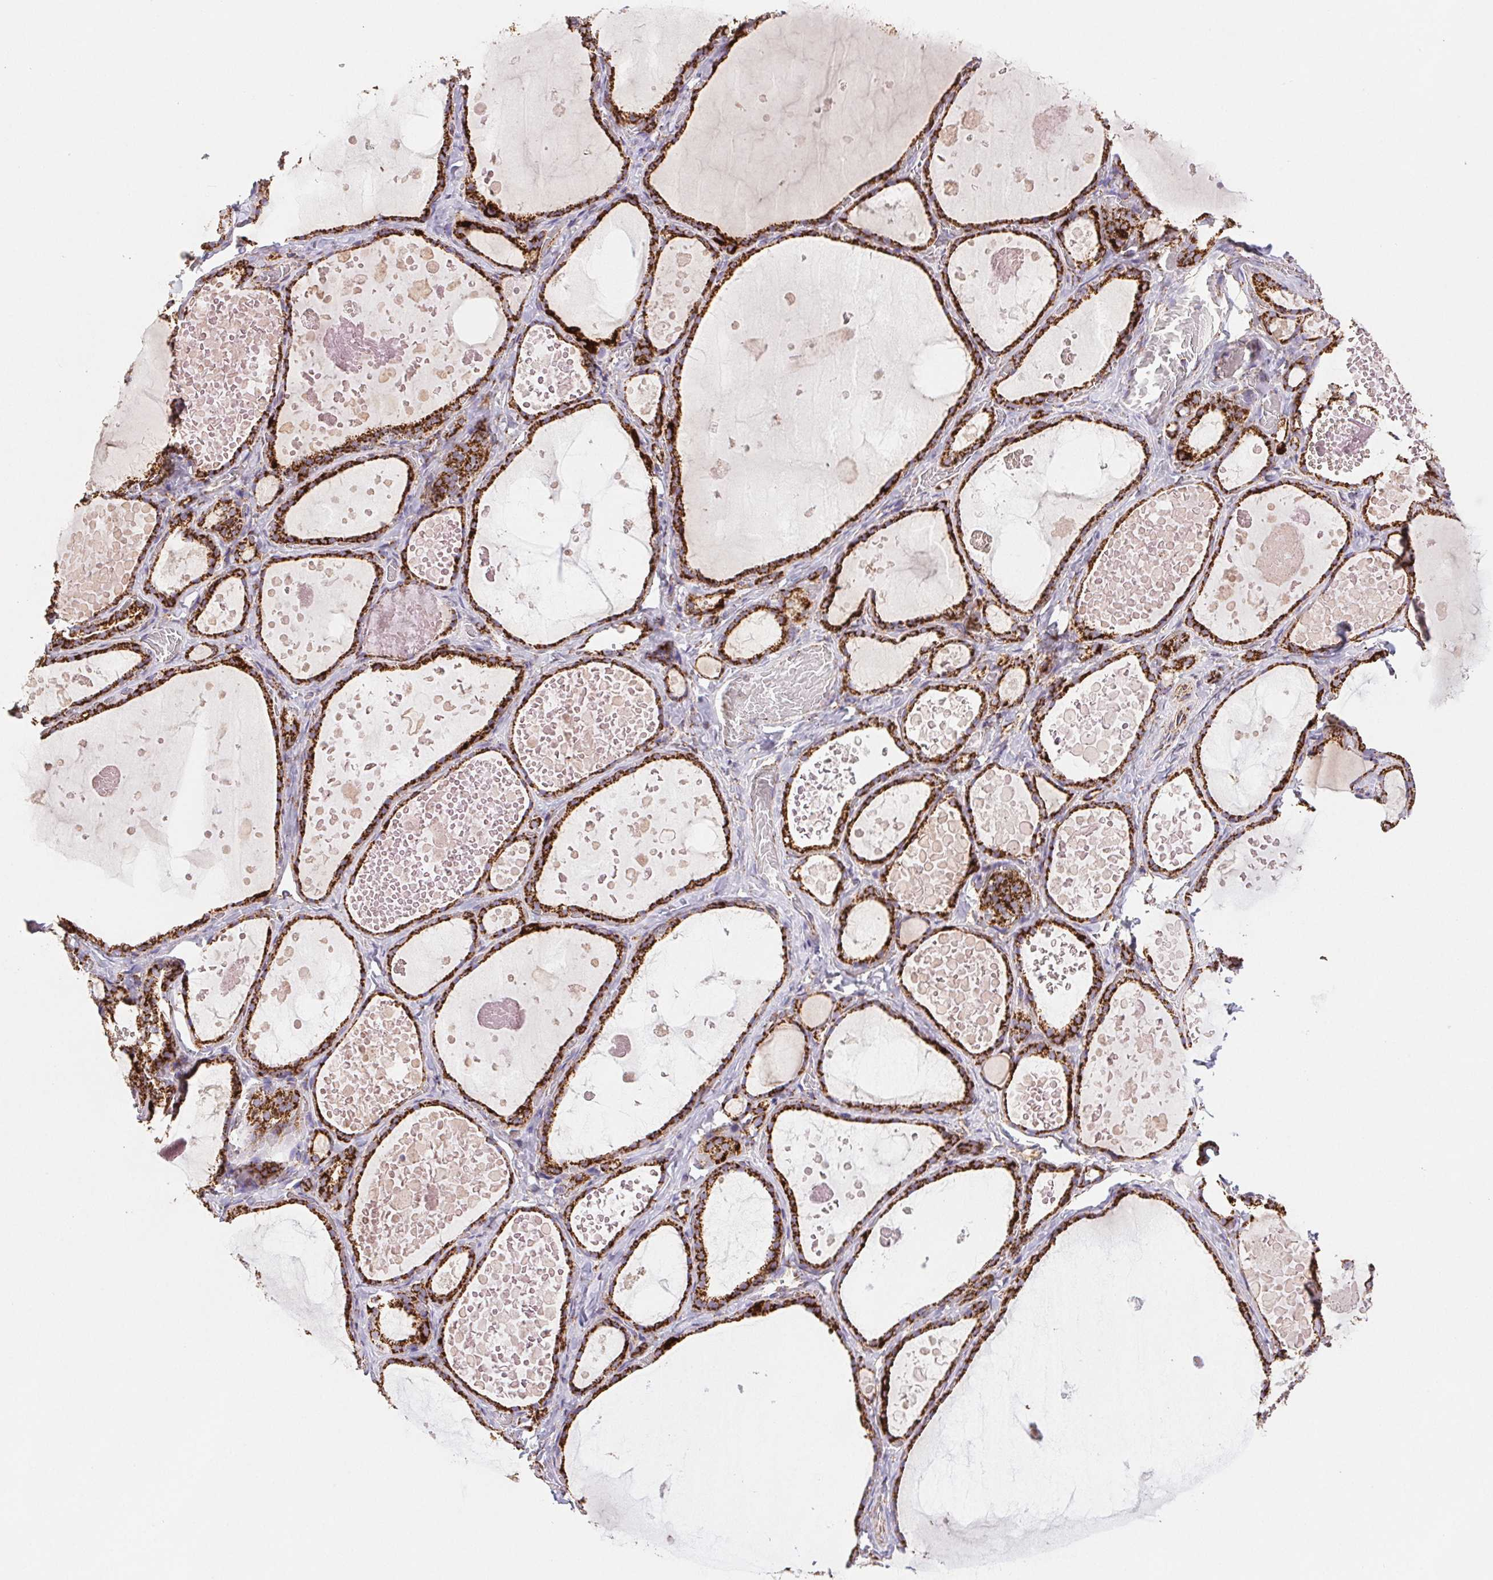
{"staining": {"intensity": "strong", "quantity": ">75%", "location": "cytoplasmic/membranous"}, "tissue": "thyroid gland", "cell_type": "Glandular cells", "image_type": "normal", "snomed": [{"axis": "morphology", "description": "Normal tissue, NOS"}, {"axis": "topography", "description": "Thyroid gland"}], "caption": "IHC of unremarkable human thyroid gland demonstrates high levels of strong cytoplasmic/membranous expression in approximately >75% of glandular cells.", "gene": "NIPSNAP2", "patient": {"sex": "female", "age": 56}}